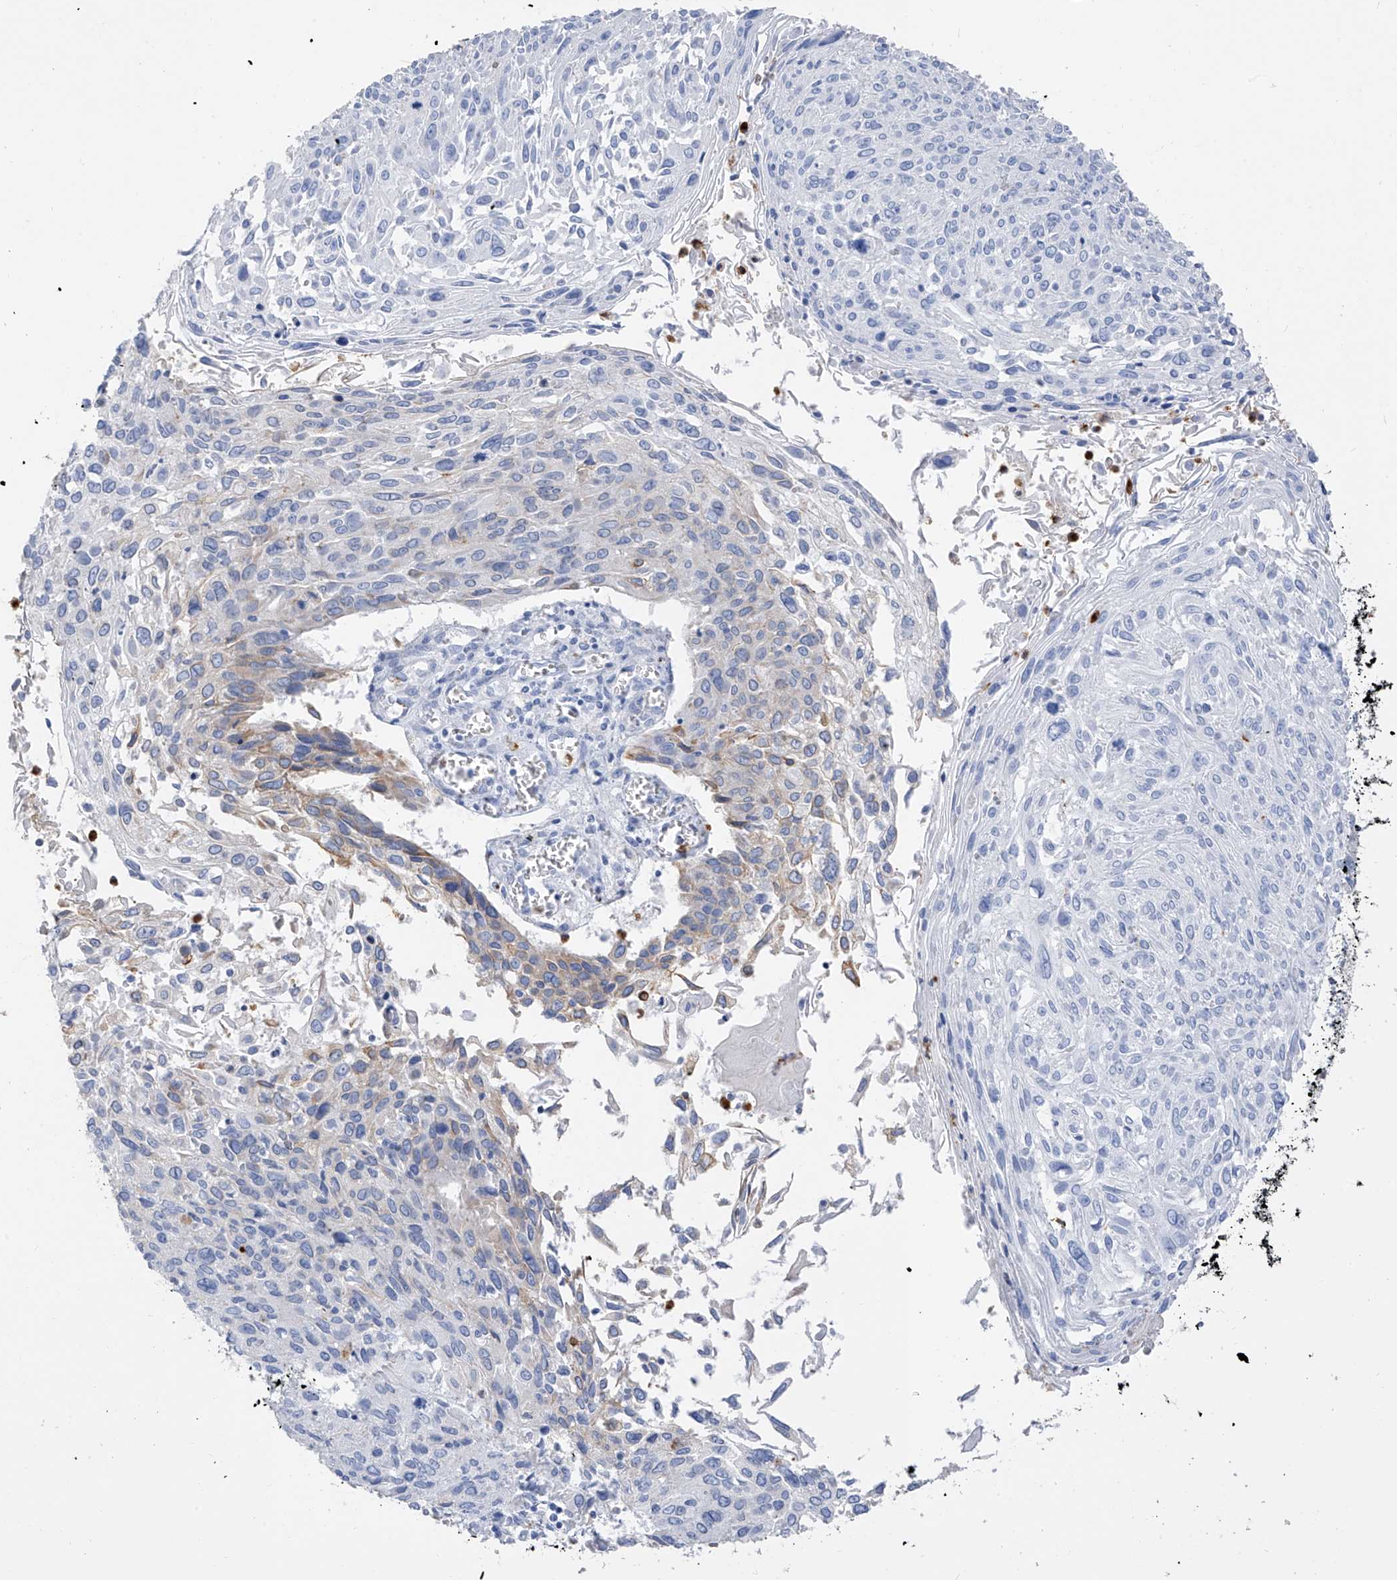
{"staining": {"intensity": "negative", "quantity": "none", "location": "none"}, "tissue": "cervical cancer", "cell_type": "Tumor cells", "image_type": "cancer", "snomed": [{"axis": "morphology", "description": "Squamous cell carcinoma, NOS"}, {"axis": "topography", "description": "Cervix"}], "caption": "Human cervical cancer stained for a protein using immunohistochemistry displays no positivity in tumor cells.", "gene": "PAFAH1B3", "patient": {"sex": "female", "age": 51}}